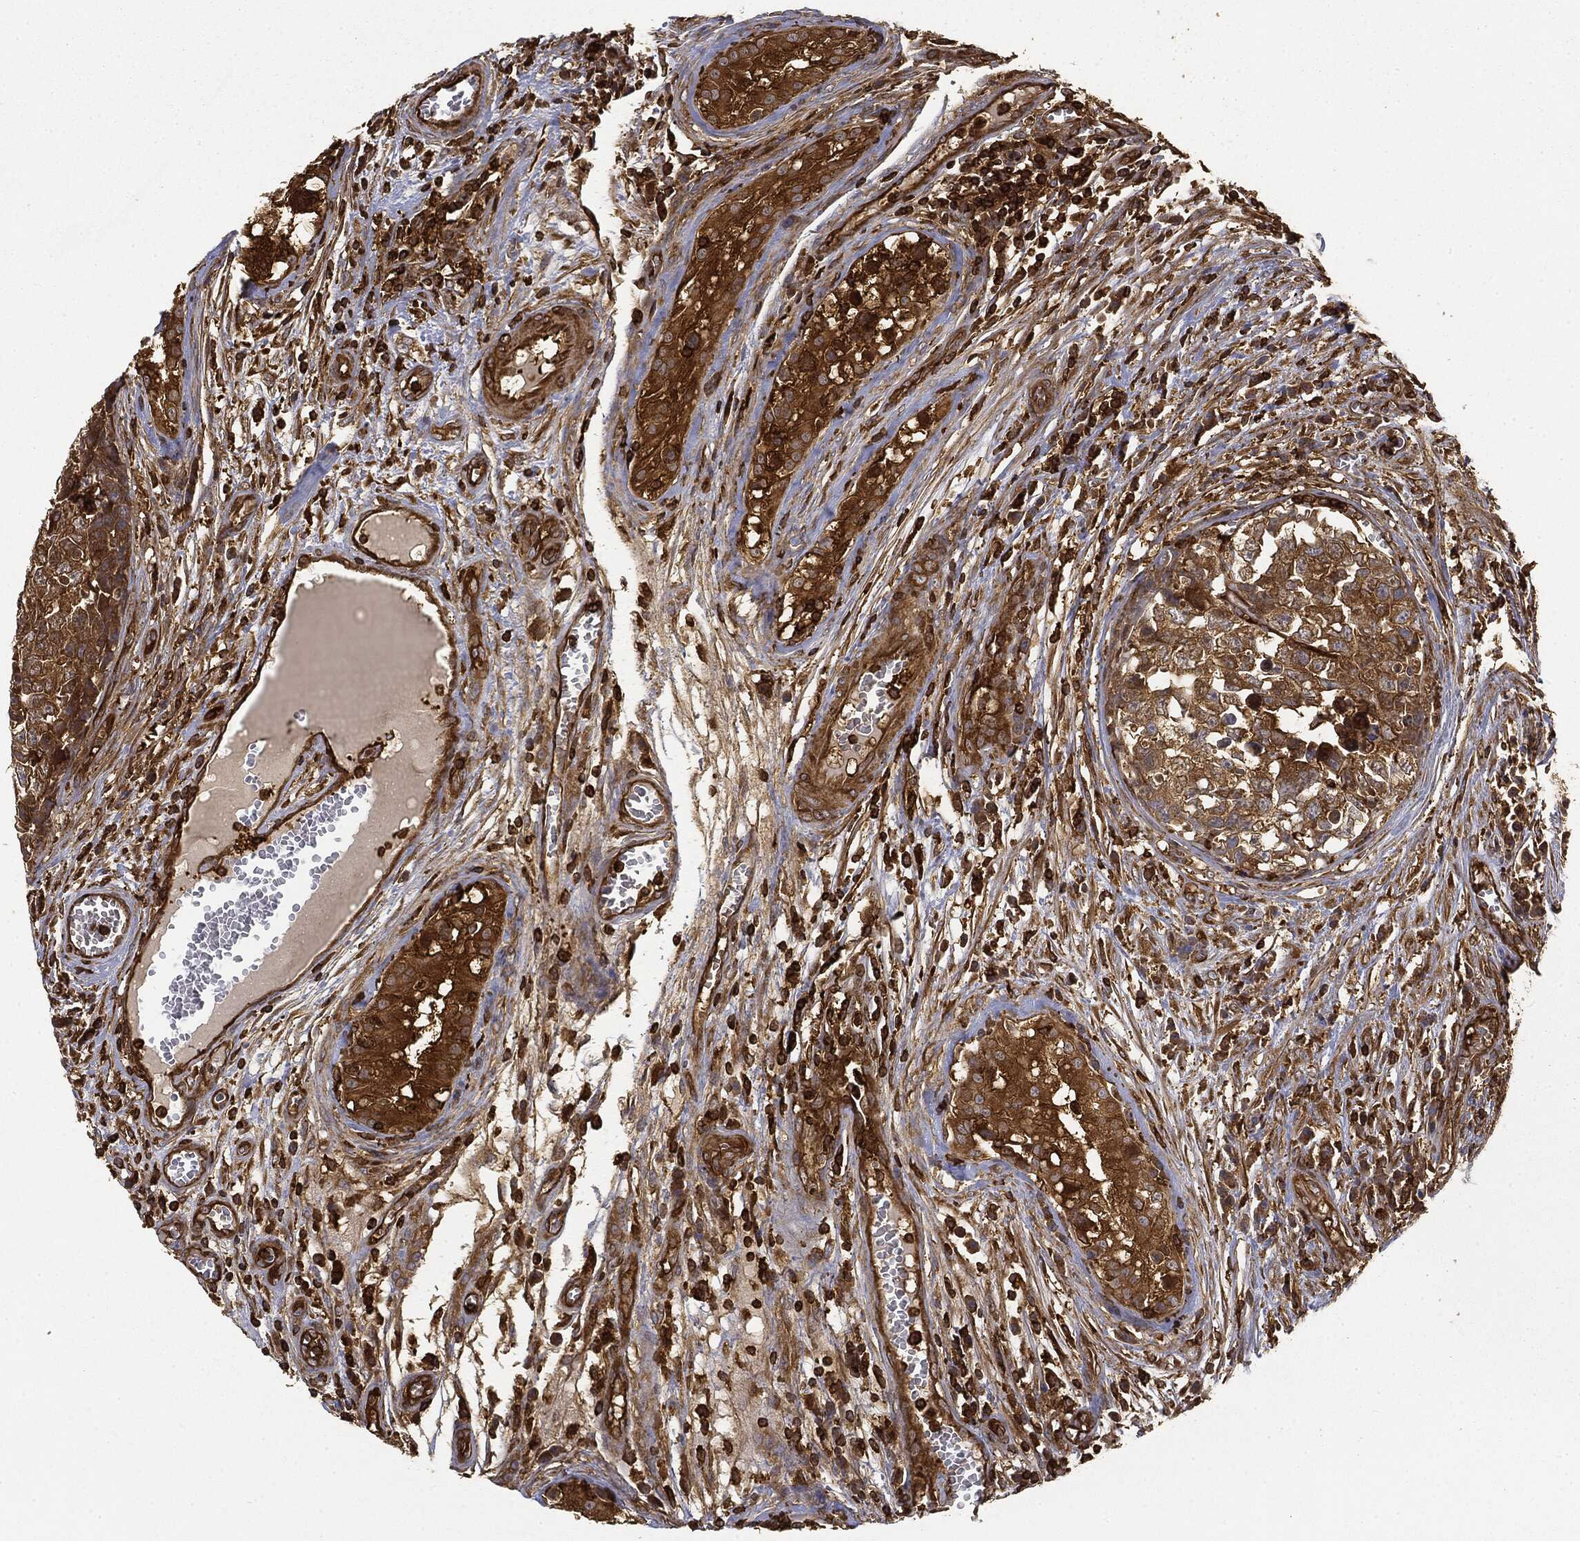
{"staining": {"intensity": "moderate", "quantity": ">75%", "location": "cytoplasmic/membranous"}, "tissue": "testis cancer", "cell_type": "Tumor cells", "image_type": "cancer", "snomed": [{"axis": "morphology", "description": "Carcinoma, Embryonal, NOS"}, {"axis": "topography", "description": "Testis"}], "caption": "Immunohistochemistry of testis cancer demonstrates medium levels of moderate cytoplasmic/membranous positivity in approximately >75% of tumor cells.", "gene": "WDR1", "patient": {"sex": "male", "age": 23}}